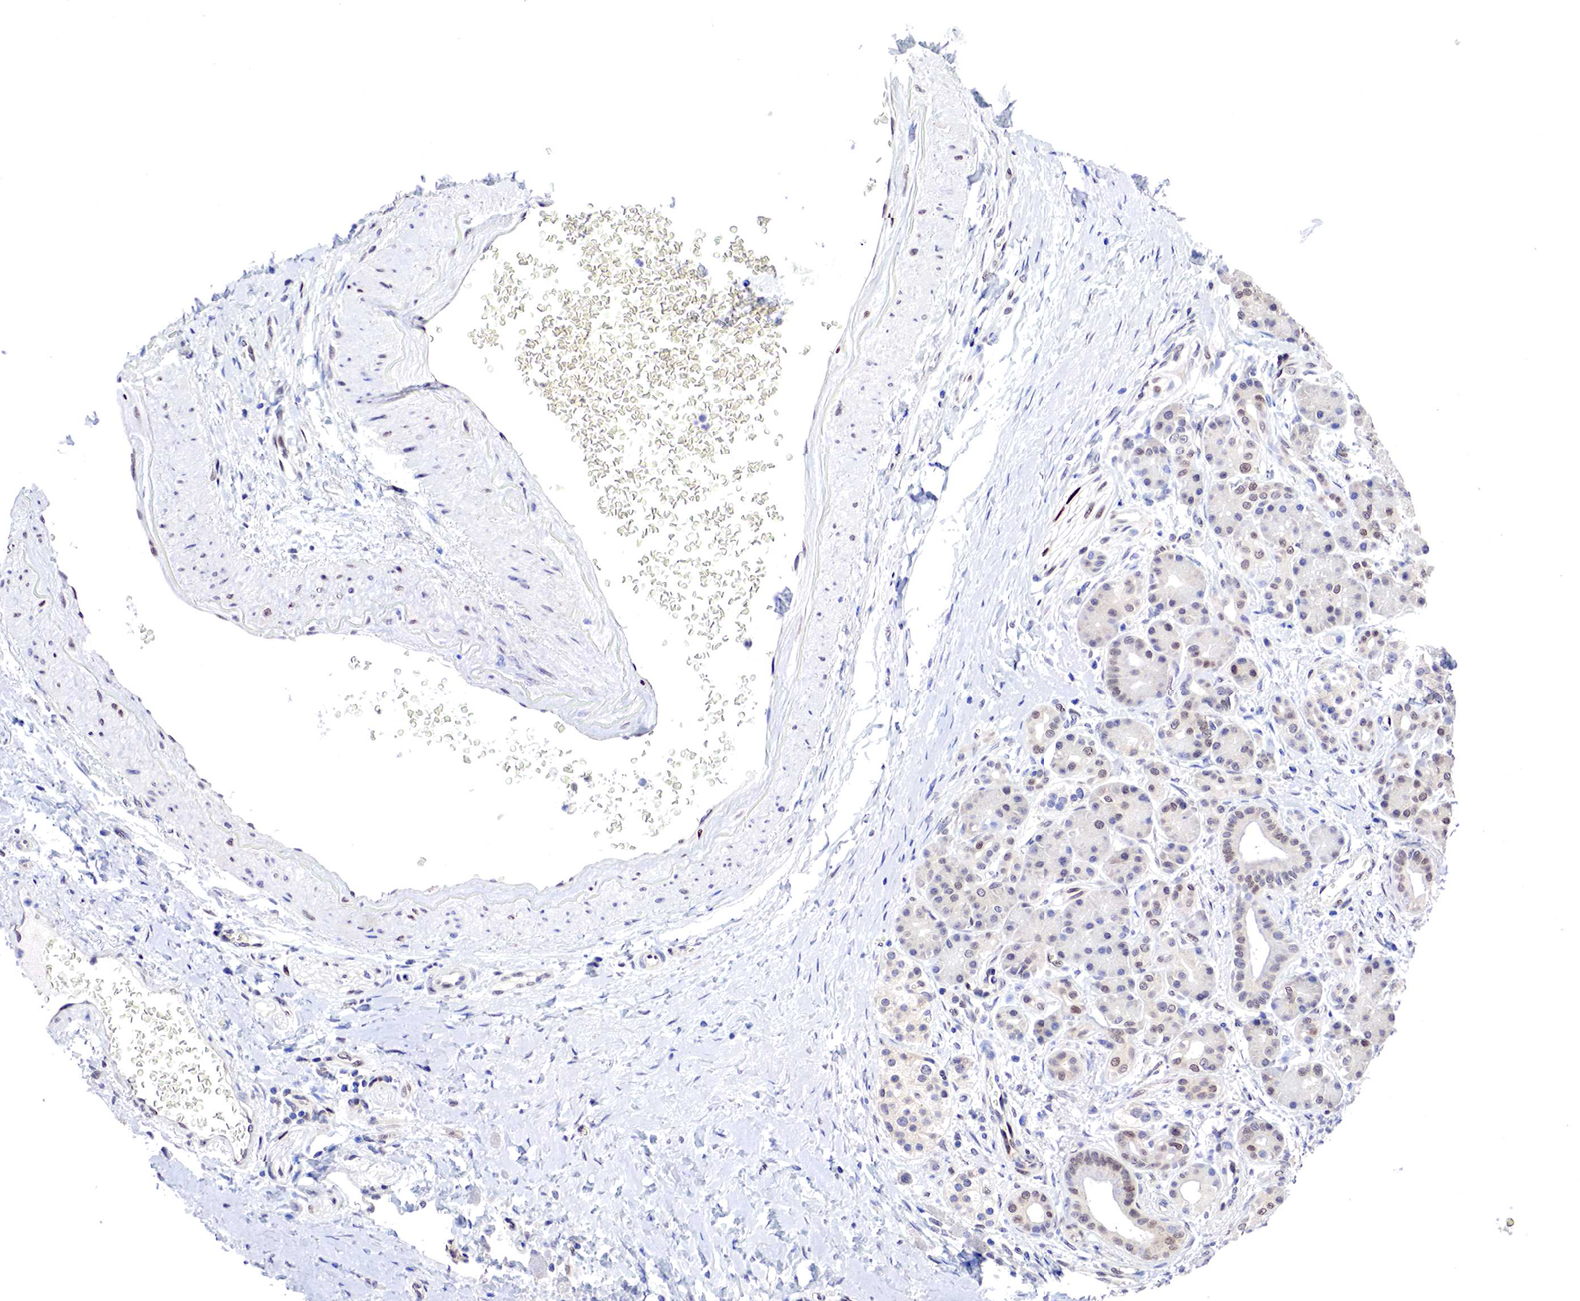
{"staining": {"intensity": "weak", "quantity": "25%-75%", "location": "cytoplasmic/membranous,nuclear"}, "tissue": "pancreatic cancer", "cell_type": "Tumor cells", "image_type": "cancer", "snomed": [{"axis": "morphology", "description": "Adenocarcinoma, NOS"}, {"axis": "topography", "description": "Pancreas"}], "caption": "Pancreatic cancer (adenocarcinoma) was stained to show a protein in brown. There is low levels of weak cytoplasmic/membranous and nuclear expression in approximately 25%-75% of tumor cells.", "gene": "PABIR2", "patient": {"sex": "female", "age": 66}}